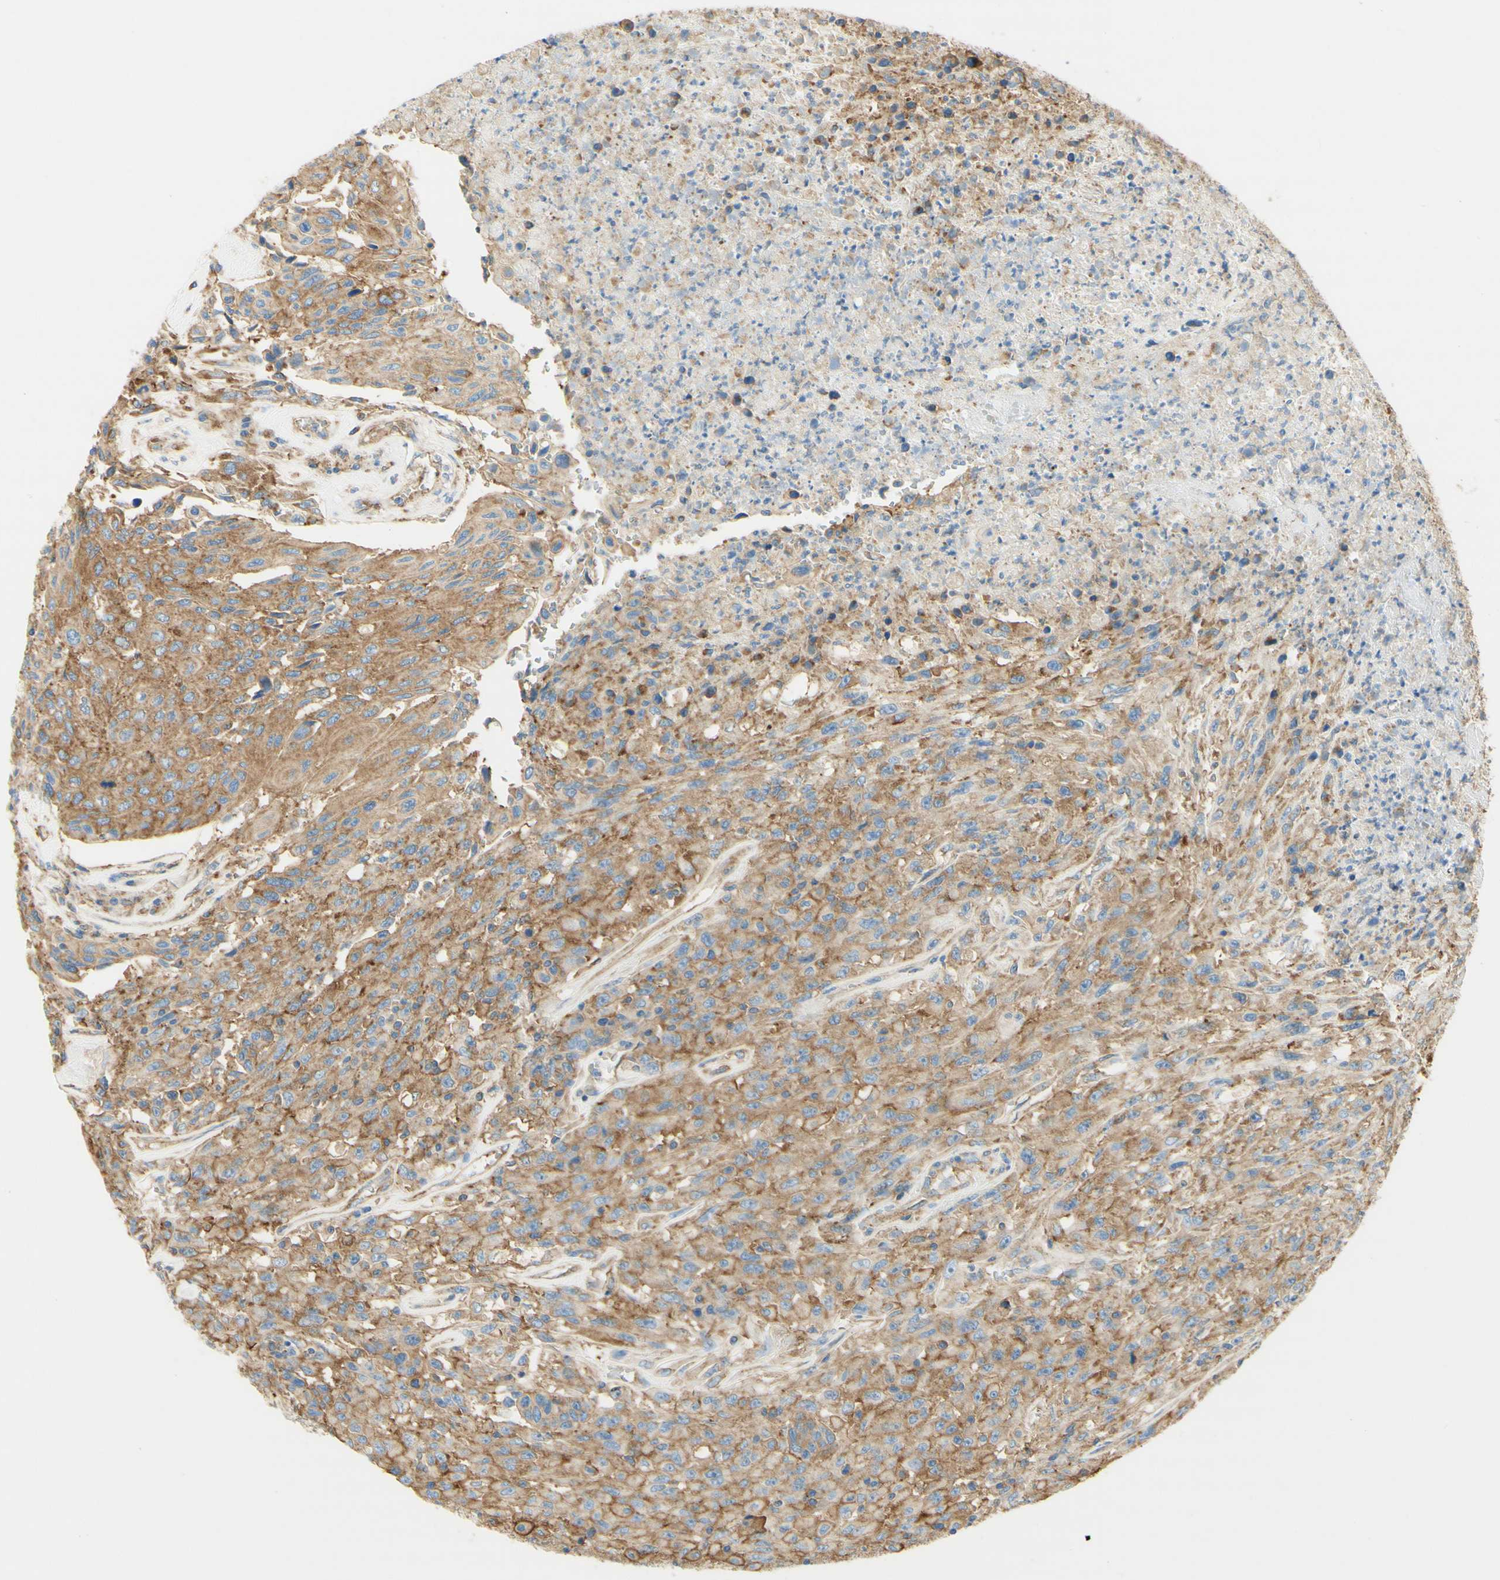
{"staining": {"intensity": "moderate", "quantity": ">75%", "location": "cytoplasmic/membranous"}, "tissue": "urothelial cancer", "cell_type": "Tumor cells", "image_type": "cancer", "snomed": [{"axis": "morphology", "description": "Urothelial carcinoma, High grade"}, {"axis": "topography", "description": "Urinary bladder"}], "caption": "The image demonstrates staining of urothelial carcinoma (high-grade), revealing moderate cytoplasmic/membranous protein staining (brown color) within tumor cells. (Brightfield microscopy of DAB IHC at high magnification).", "gene": "CLTC", "patient": {"sex": "male", "age": 66}}